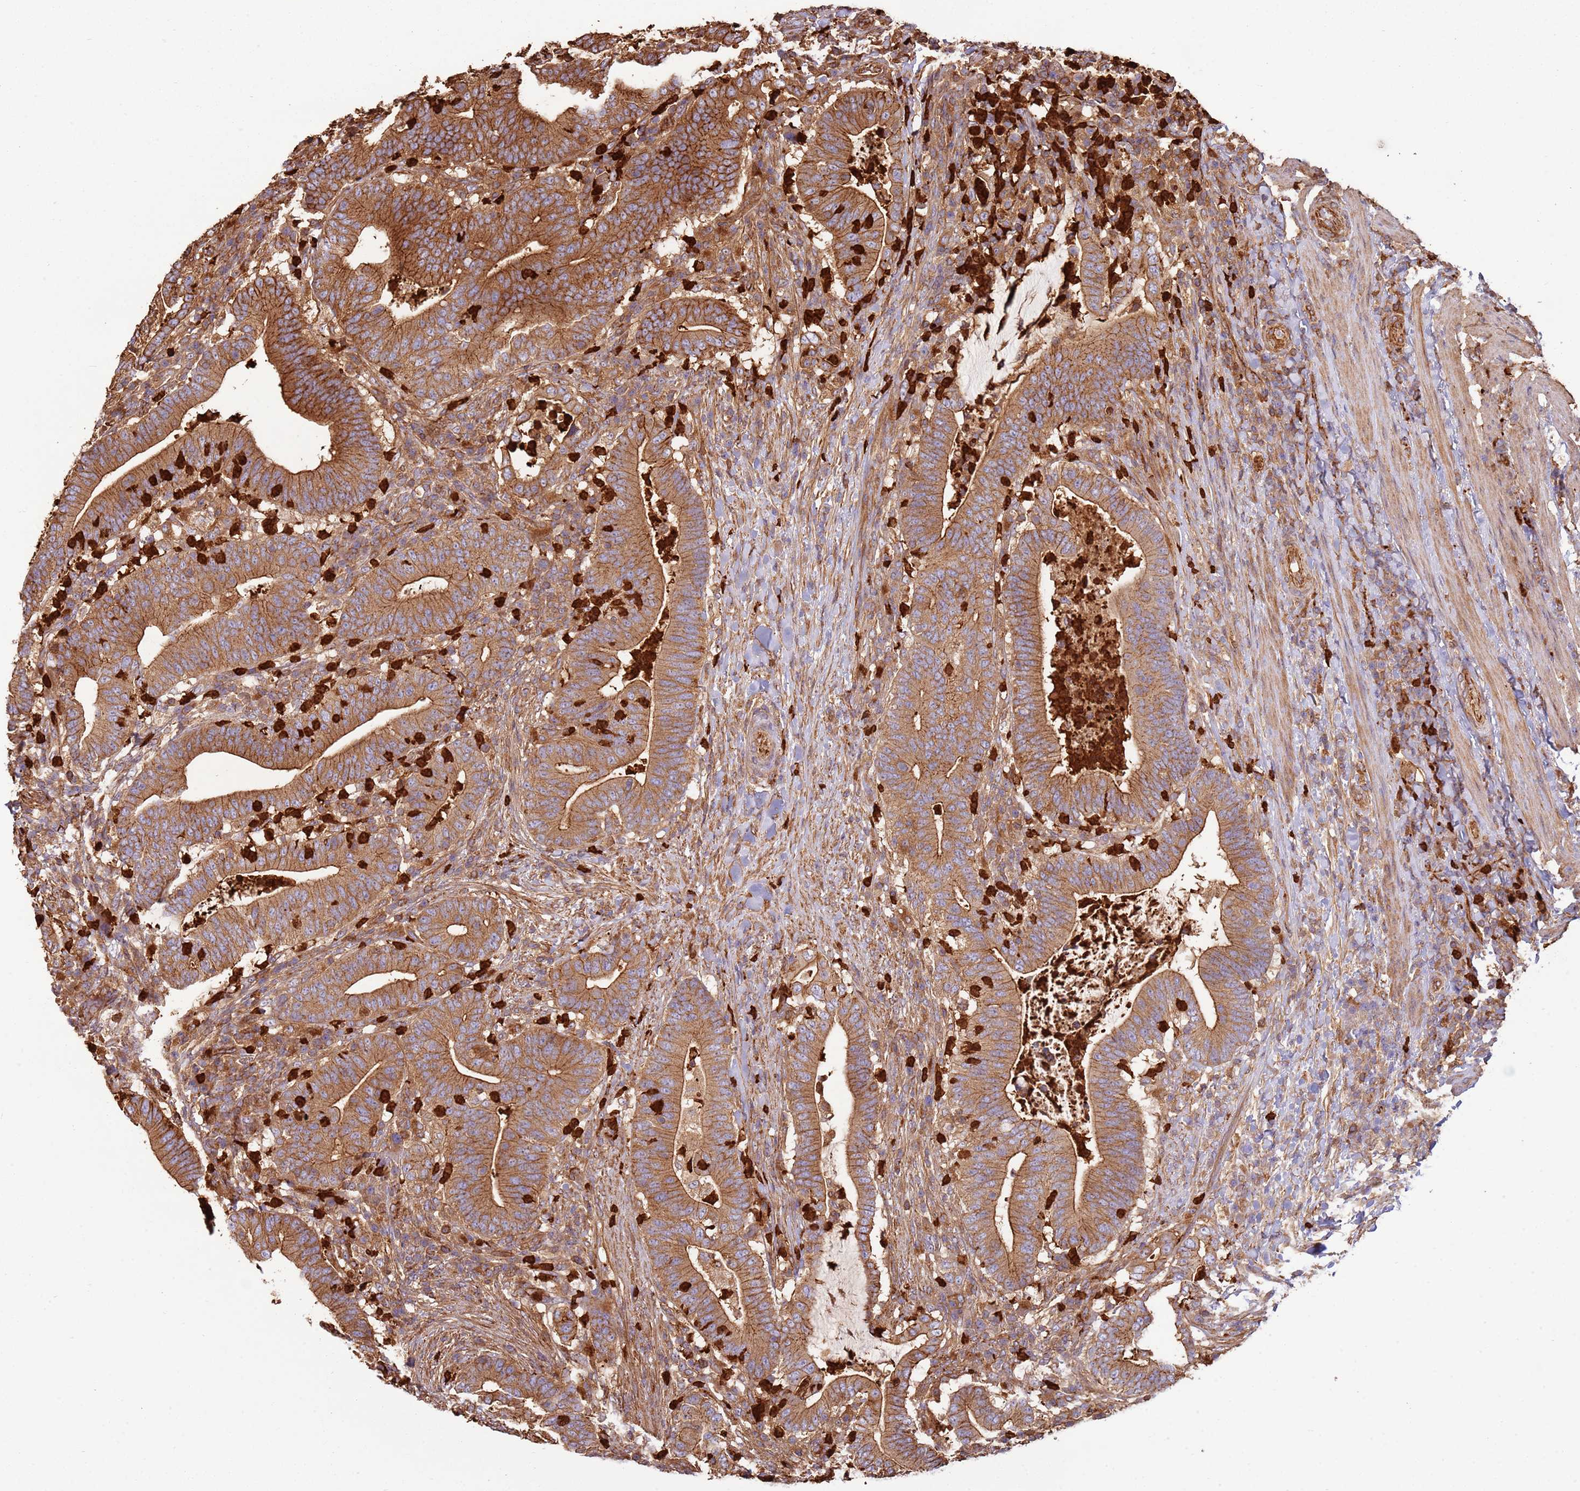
{"staining": {"intensity": "moderate", "quantity": ">75%", "location": "cytoplasmic/membranous"}, "tissue": "colorectal cancer", "cell_type": "Tumor cells", "image_type": "cancer", "snomed": [{"axis": "morphology", "description": "Adenocarcinoma, NOS"}, {"axis": "topography", "description": "Colon"}], "caption": "Adenocarcinoma (colorectal) stained with a protein marker exhibits moderate staining in tumor cells.", "gene": "NDUFAF4", "patient": {"sex": "female", "age": 66}}